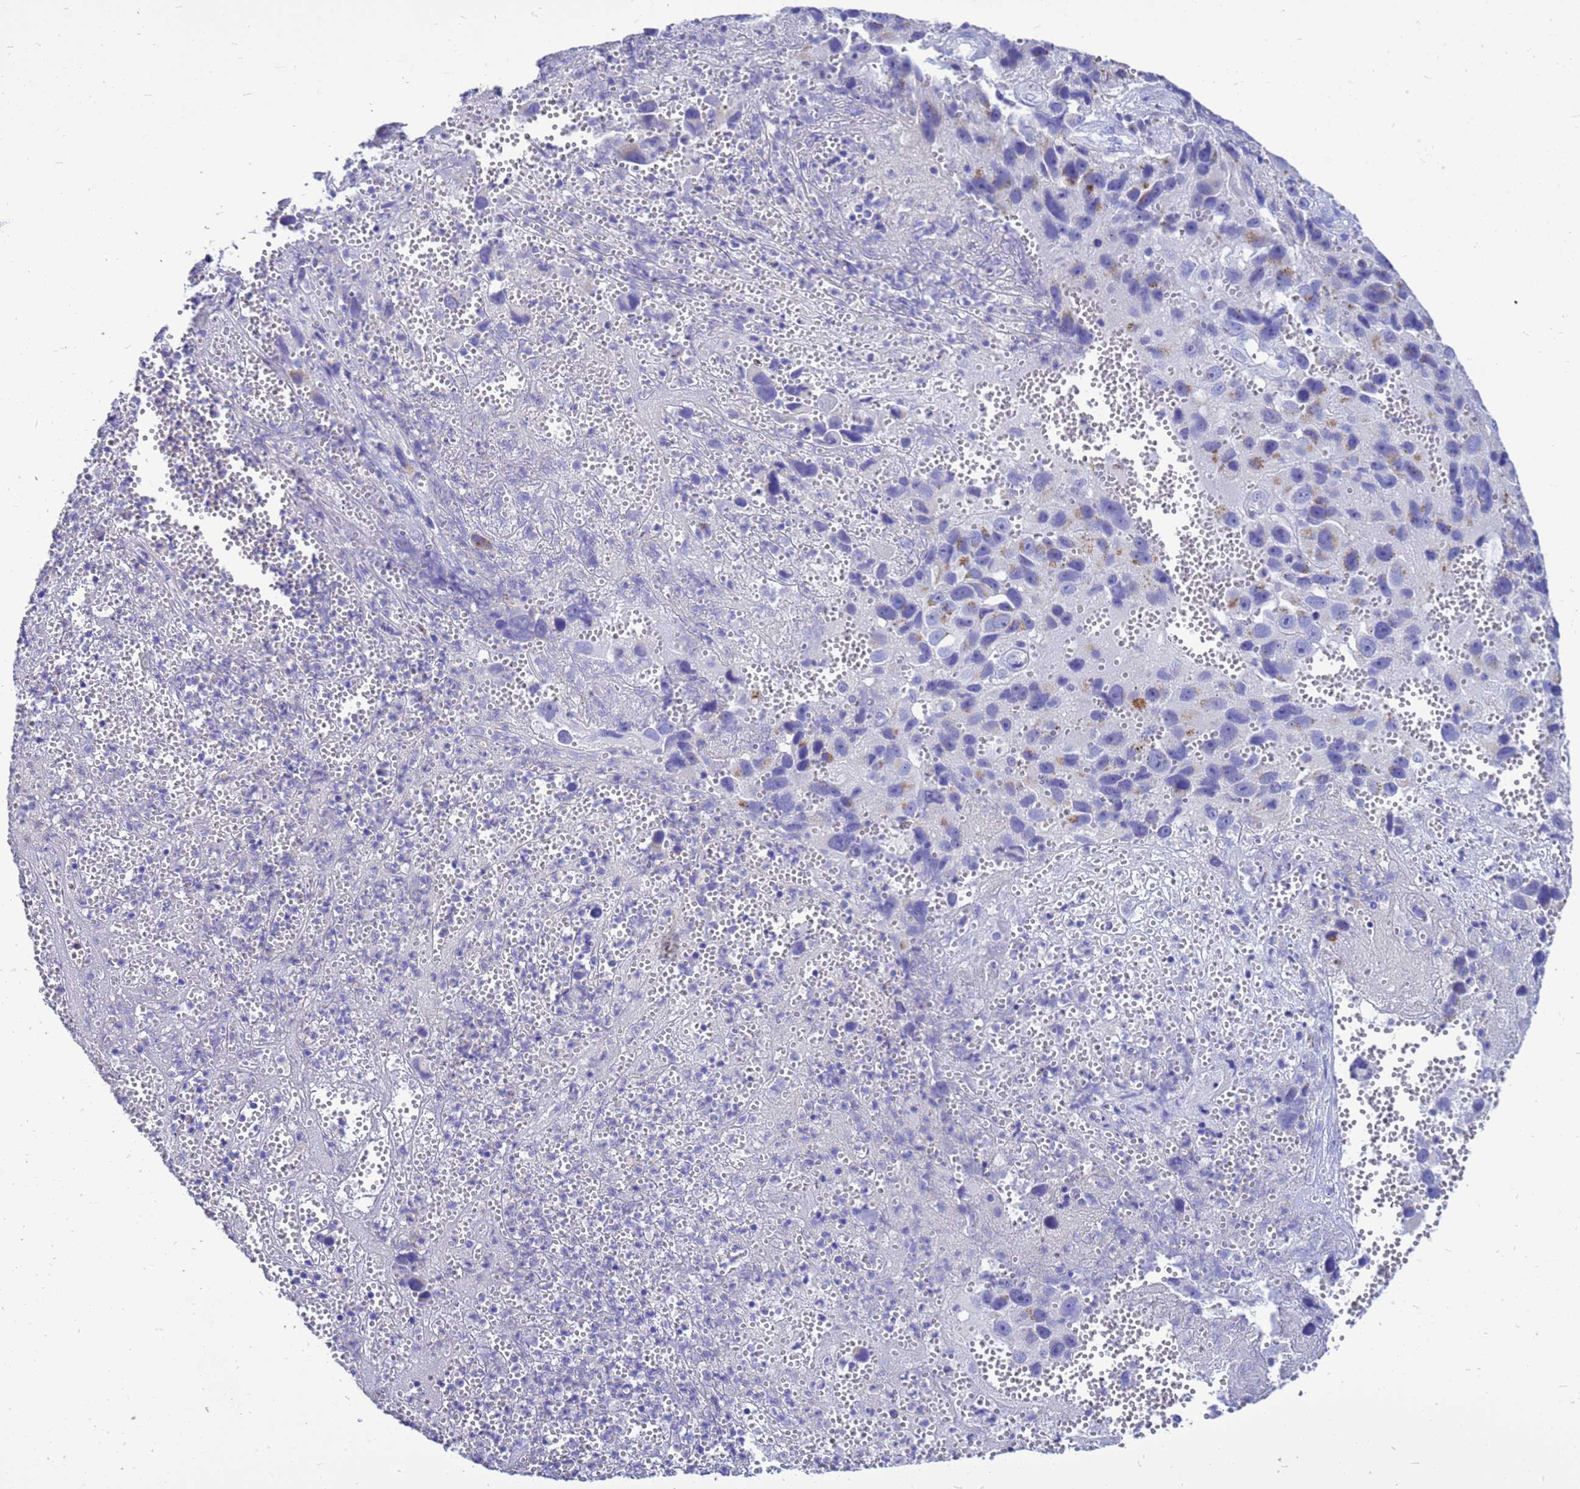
{"staining": {"intensity": "negative", "quantity": "none", "location": "none"}, "tissue": "melanoma", "cell_type": "Tumor cells", "image_type": "cancer", "snomed": [{"axis": "morphology", "description": "Malignant melanoma, NOS"}, {"axis": "topography", "description": "Skin"}], "caption": "There is no significant staining in tumor cells of malignant melanoma.", "gene": "OR52E2", "patient": {"sex": "male", "age": 84}}